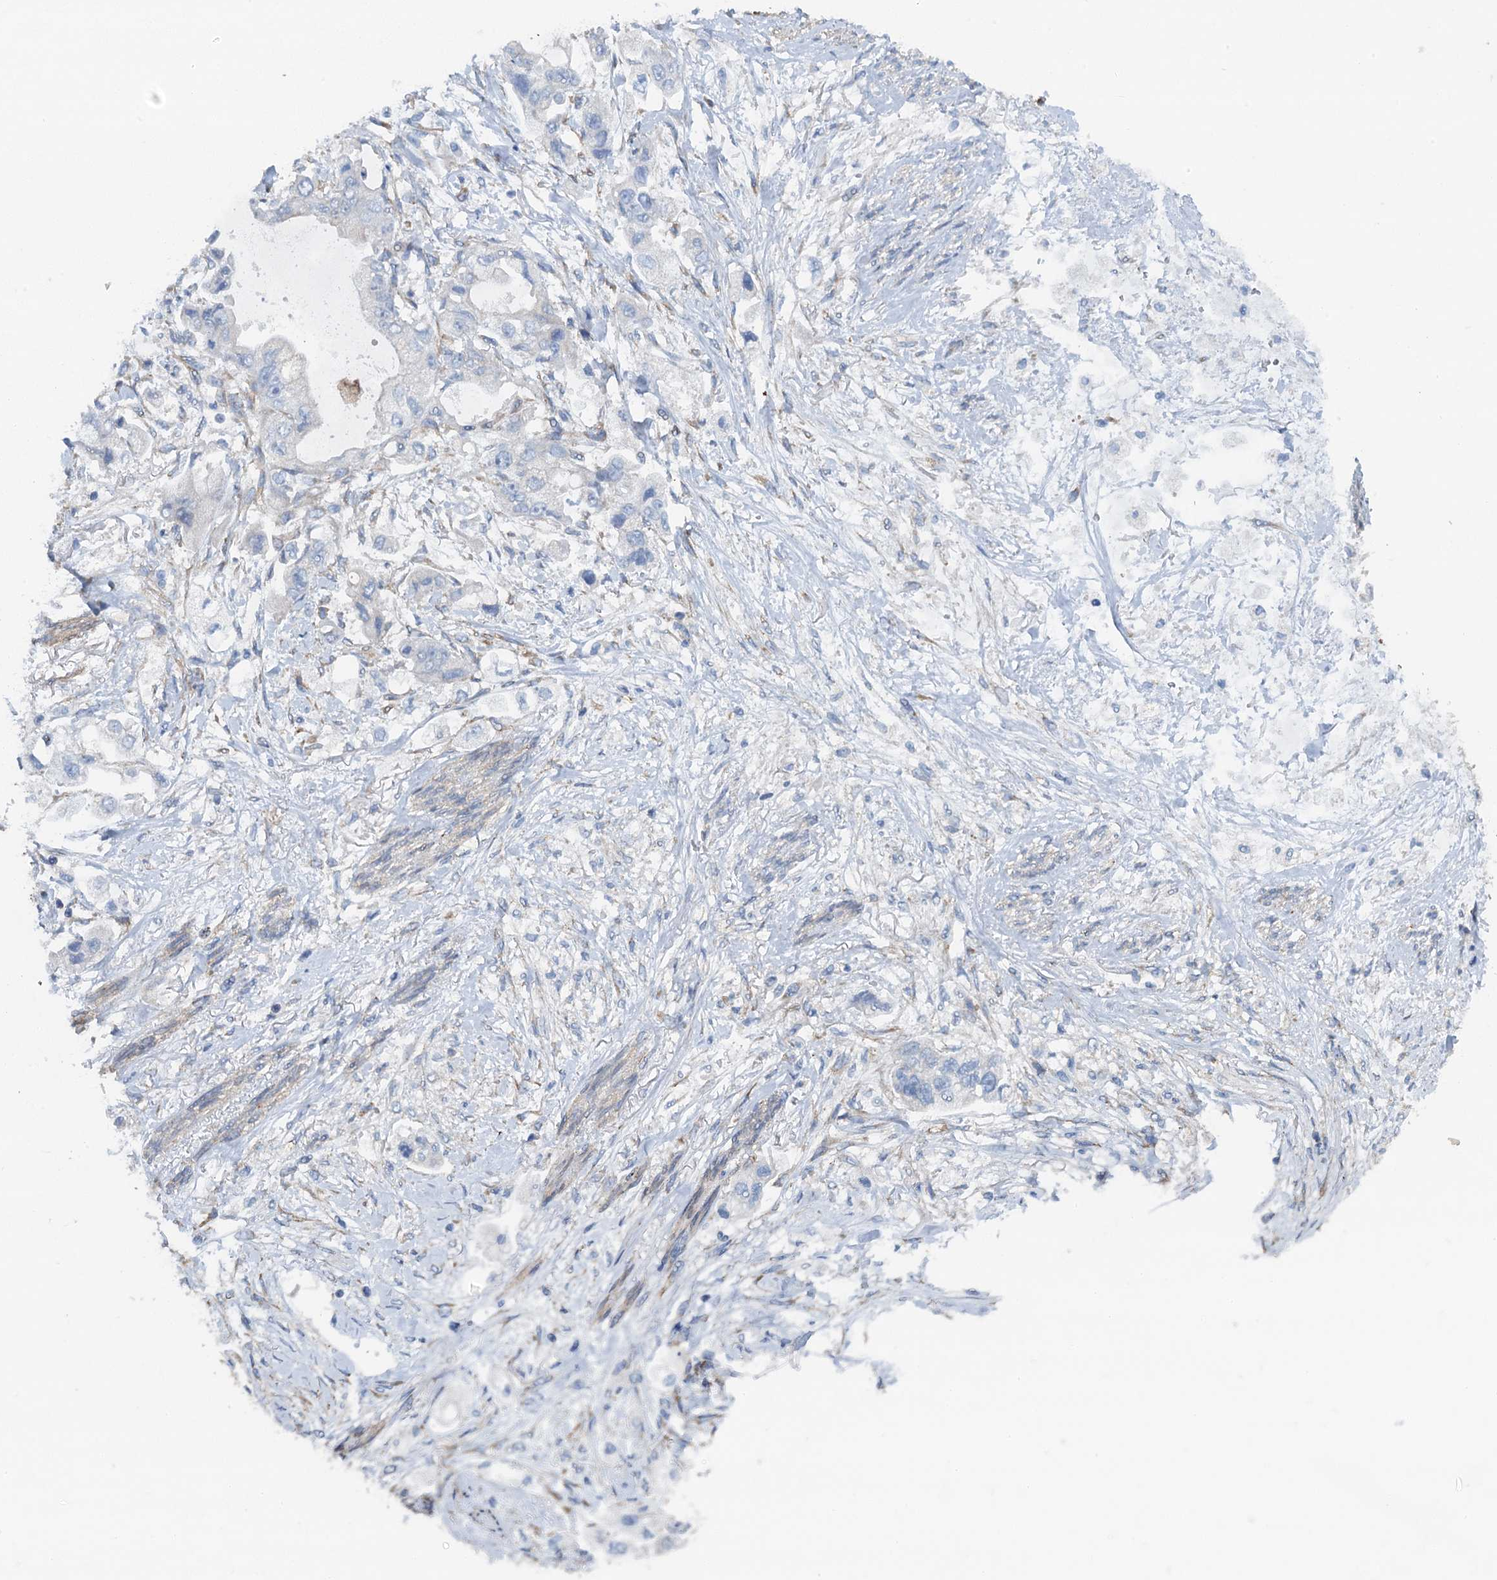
{"staining": {"intensity": "negative", "quantity": "none", "location": "none"}, "tissue": "stomach cancer", "cell_type": "Tumor cells", "image_type": "cancer", "snomed": [{"axis": "morphology", "description": "Adenocarcinoma, NOS"}, {"axis": "topography", "description": "Stomach"}], "caption": "The image reveals no staining of tumor cells in adenocarcinoma (stomach). (IHC, brightfield microscopy, high magnification).", "gene": "POGLUT3", "patient": {"sex": "male", "age": 62}}